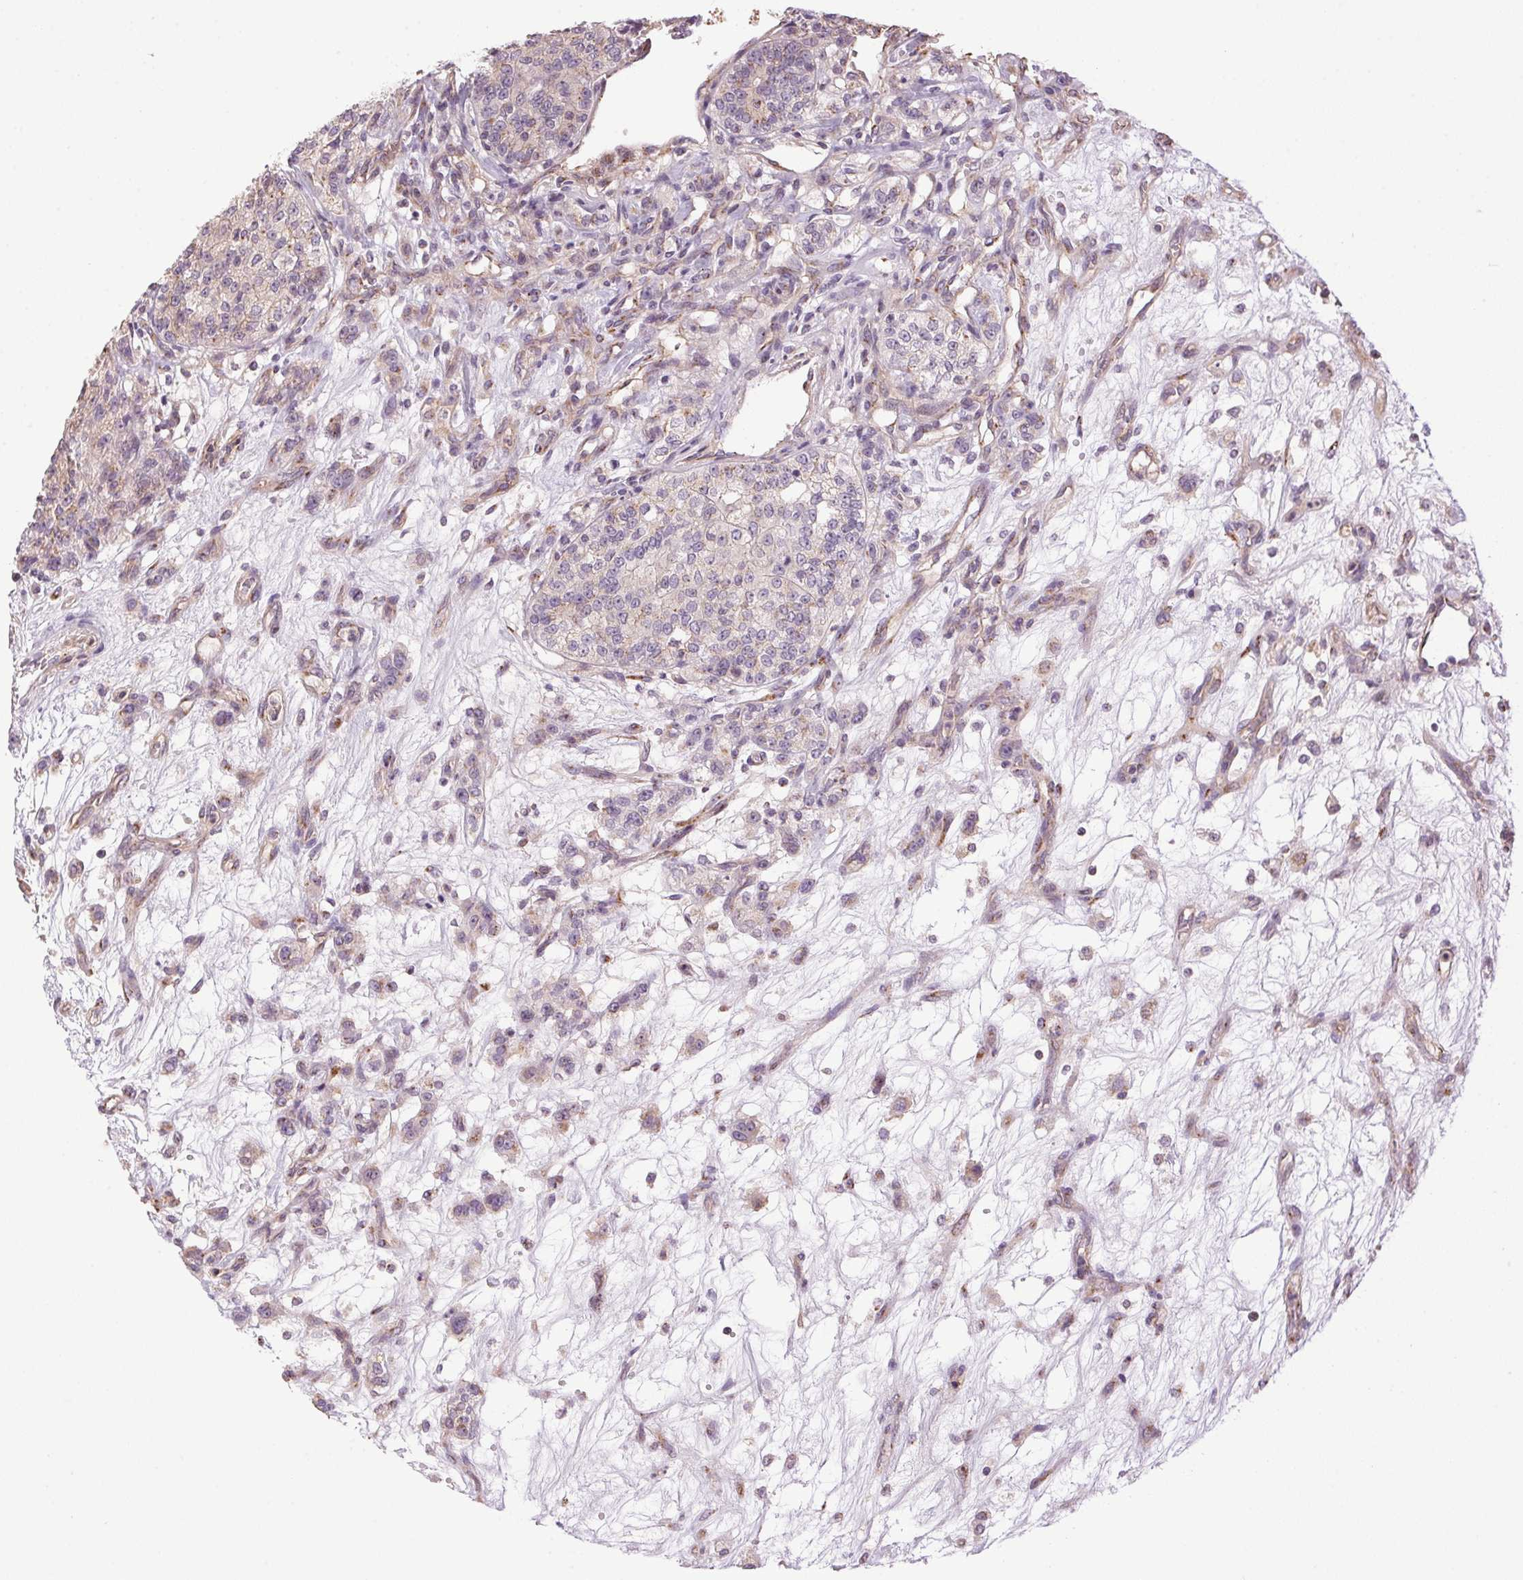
{"staining": {"intensity": "negative", "quantity": "none", "location": "none"}, "tissue": "renal cancer", "cell_type": "Tumor cells", "image_type": "cancer", "snomed": [{"axis": "morphology", "description": "Adenocarcinoma, NOS"}, {"axis": "topography", "description": "Kidney"}], "caption": "This is a histopathology image of immunohistochemistry staining of adenocarcinoma (renal), which shows no expression in tumor cells.", "gene": "GOLPH3", "patient": {"sex": "female", "age": 63}}